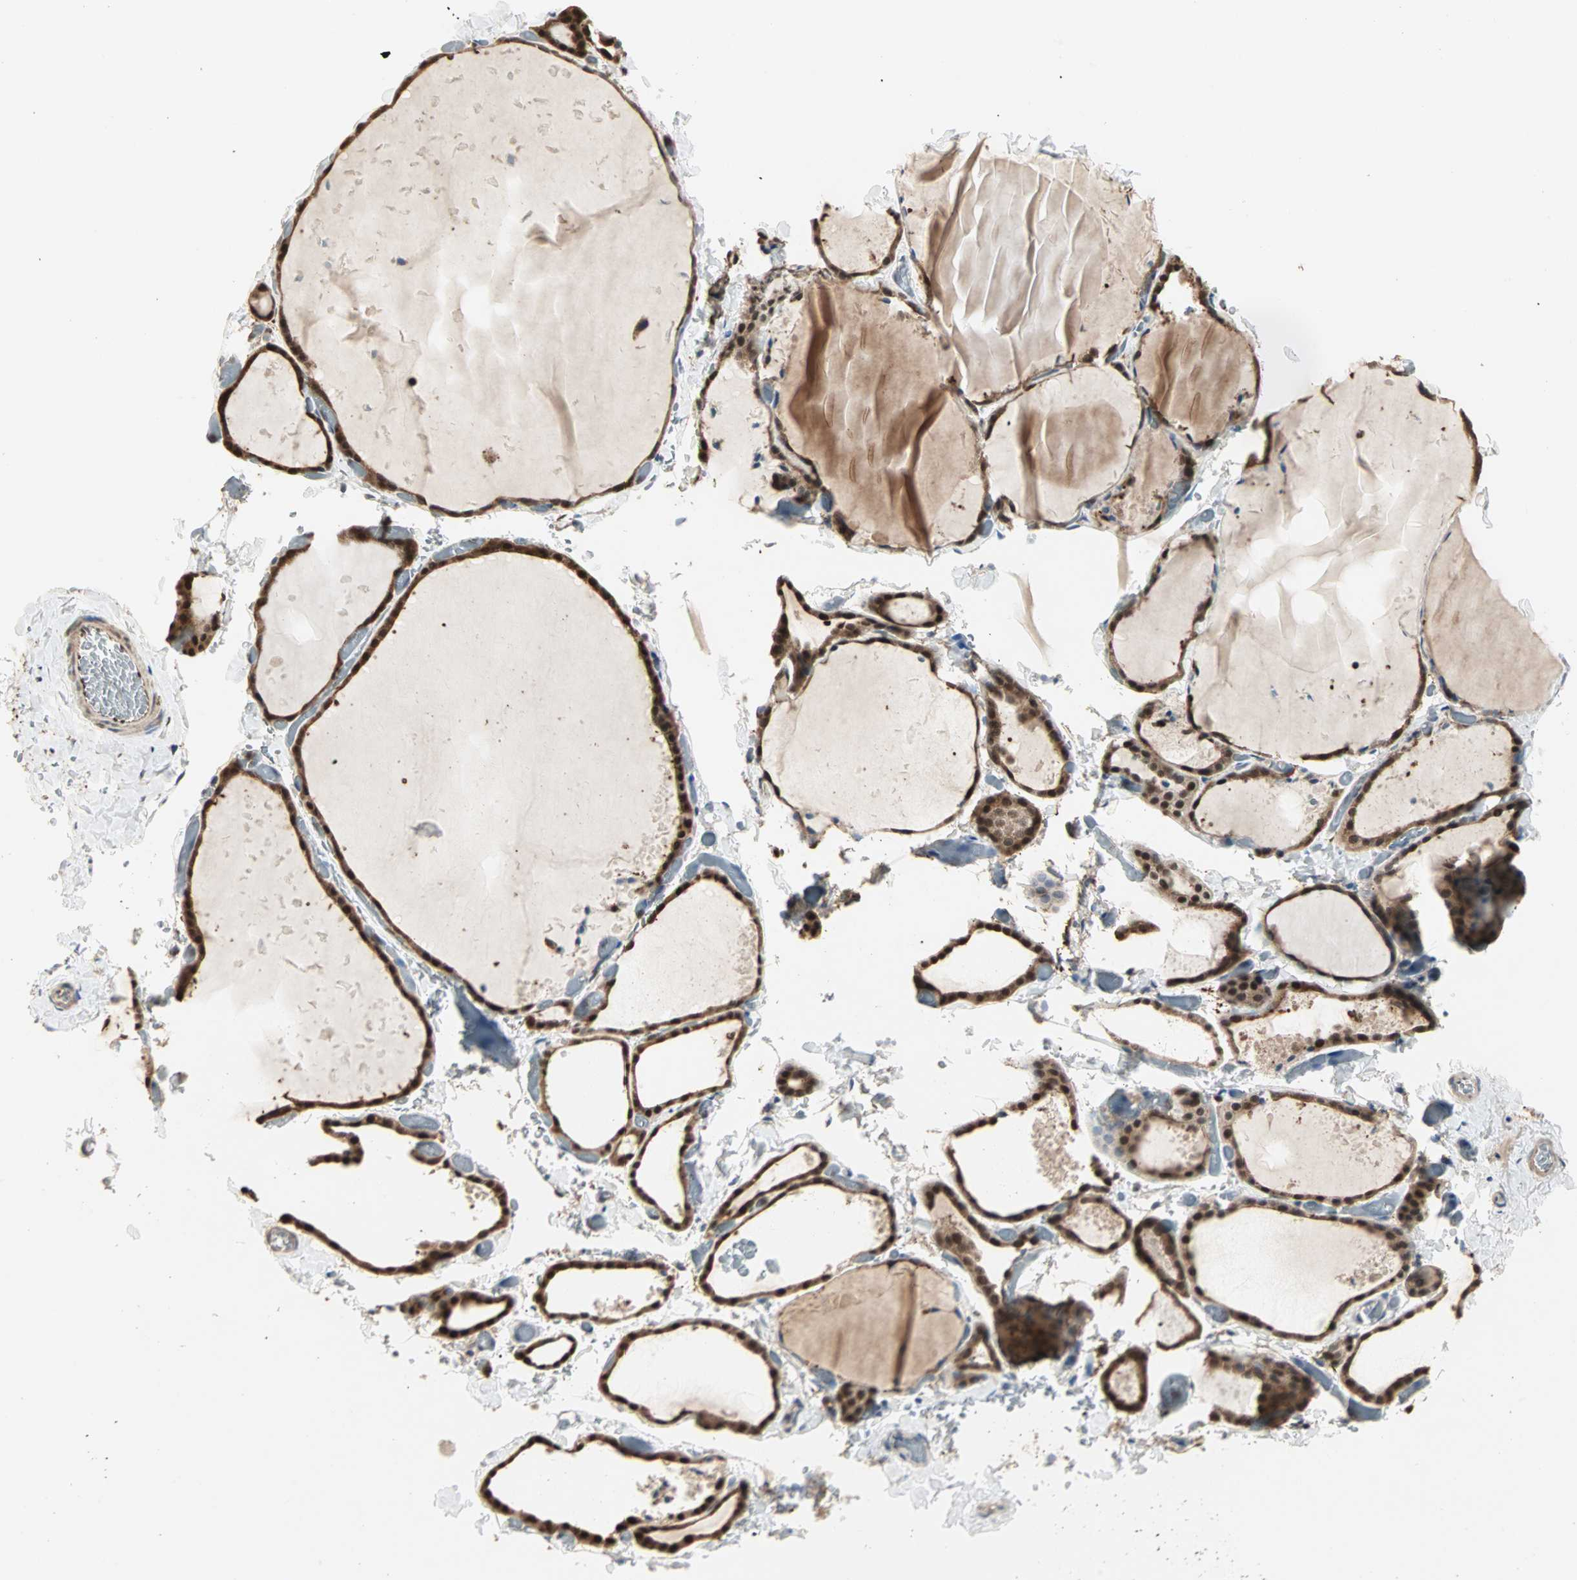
{"staining": {"intensity": "strong", "quantity": ">75%", "location": "cytoplasmic/membranous,nuclear"}, "tissue": "thyroid gland", "cell_type": "Glandular cells", "image_type": "normal", "snomed": [{"axis": "morphology", "description": "Normal tissue, NOS"}, {"axis": "topography", "description": "Thyroid gland"}], "caption": "Immunohistochemical staining of normal thyroid gland demonstrates strong cytoplasmic/membranous,nuclear protein positivity in about >75% of glandular cells. The staining is performed using DAB brown chromogen to label protein expression. The nuclei are counter-stained blue using hematoxylin.", "gene": "DRG2", "patient": {"sex": "female", "age": 22}}